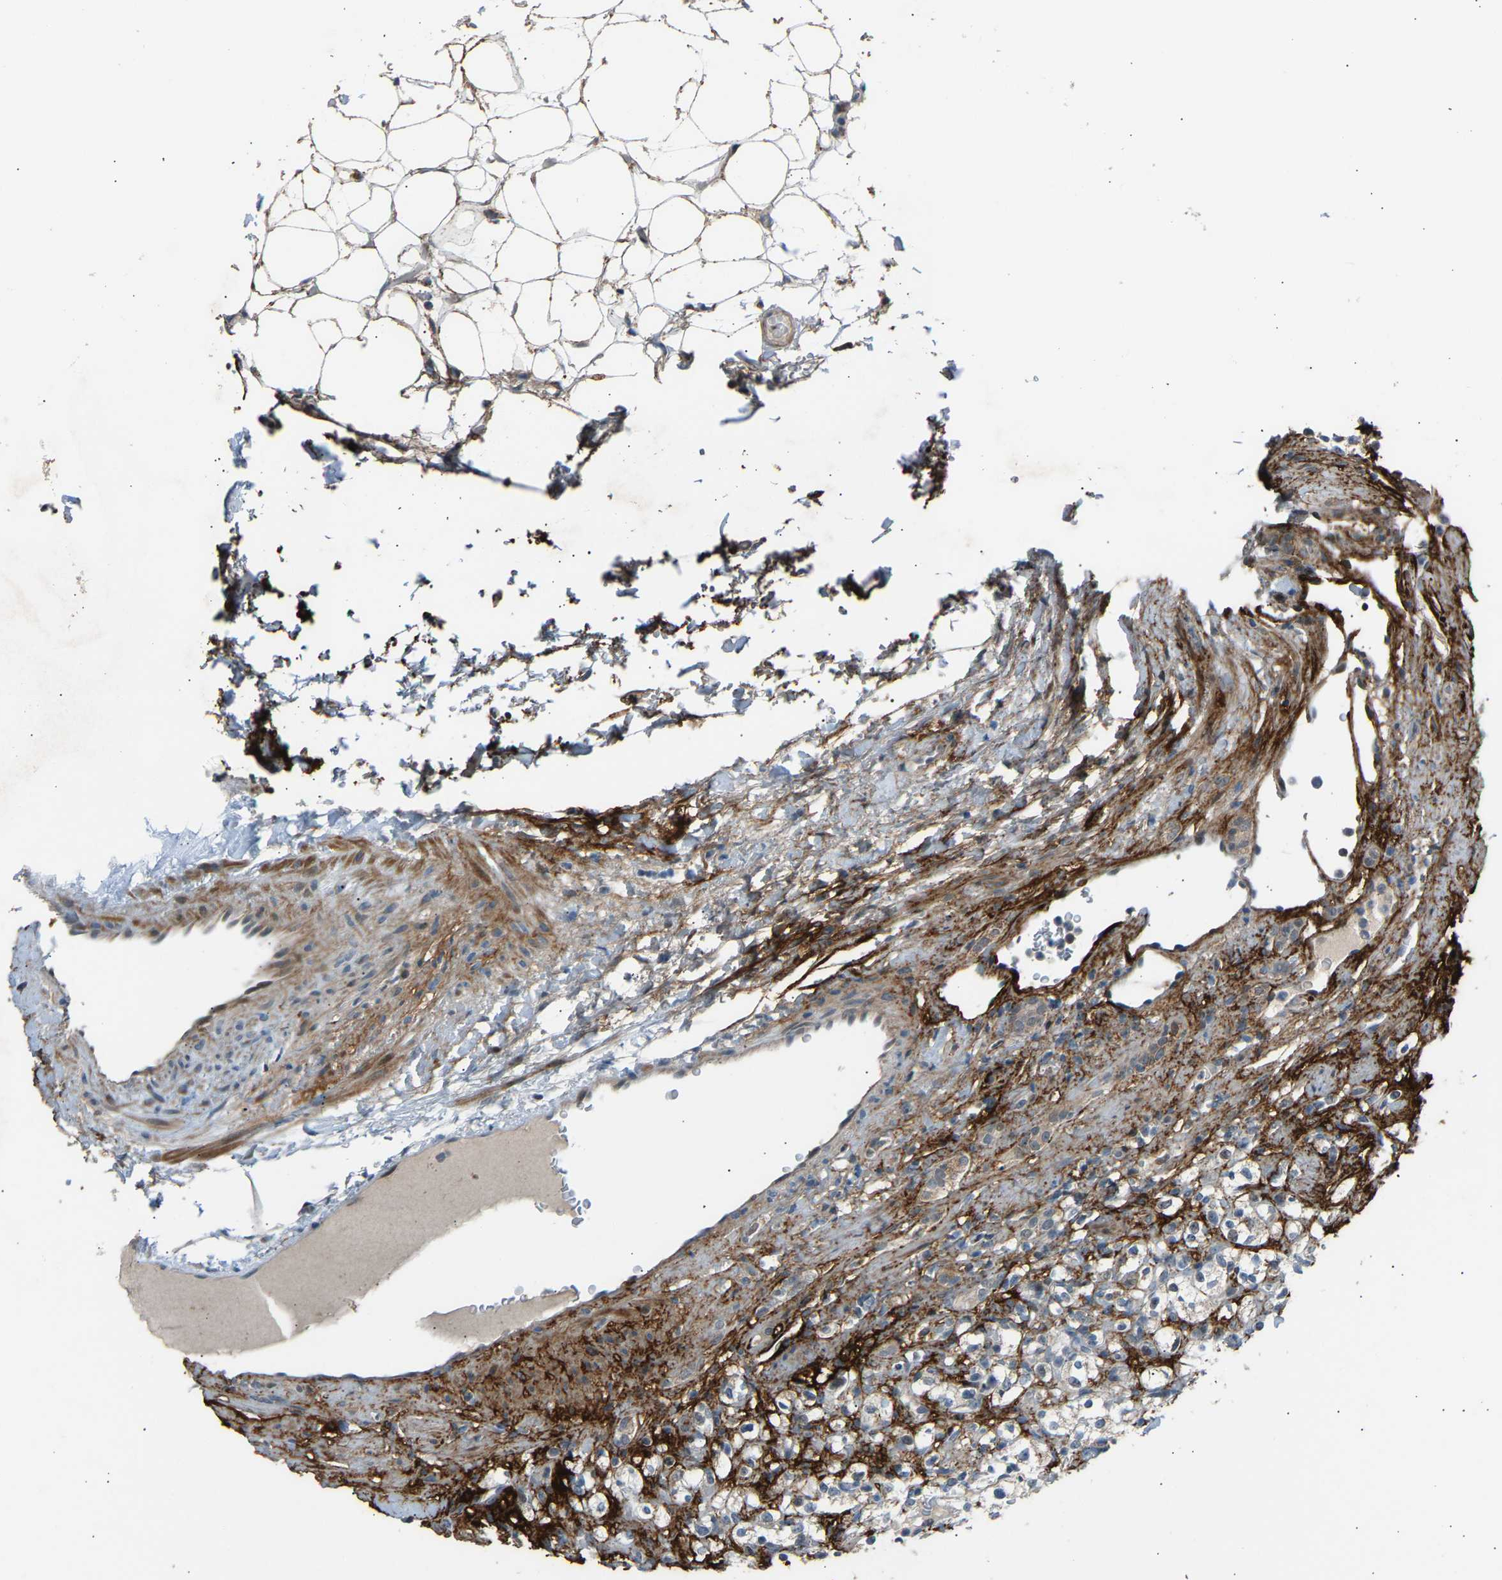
{"staining": {"intensity": "weak", "quantity": "<25%", "location": "cytoplasmic/membranous"}, "tissue": "renal cancer", "cell_type": "Tumor cells", "image_type": "cancer", "snomed": [{"axis": "morphology", "description": "Normal tissue, NOS"}, {"axis": "morphology", "description": "Adenocarcinoma, NOS"}, {"axis": "topography", "description": "Kidney"}], "caption": "This is a micrograph of immunohistochemistry (IHC) staining of renal cancer, which shows no staining in tumor cells.", "gene": "VPS41", "patient": {"sex": "female", "age": 72}}